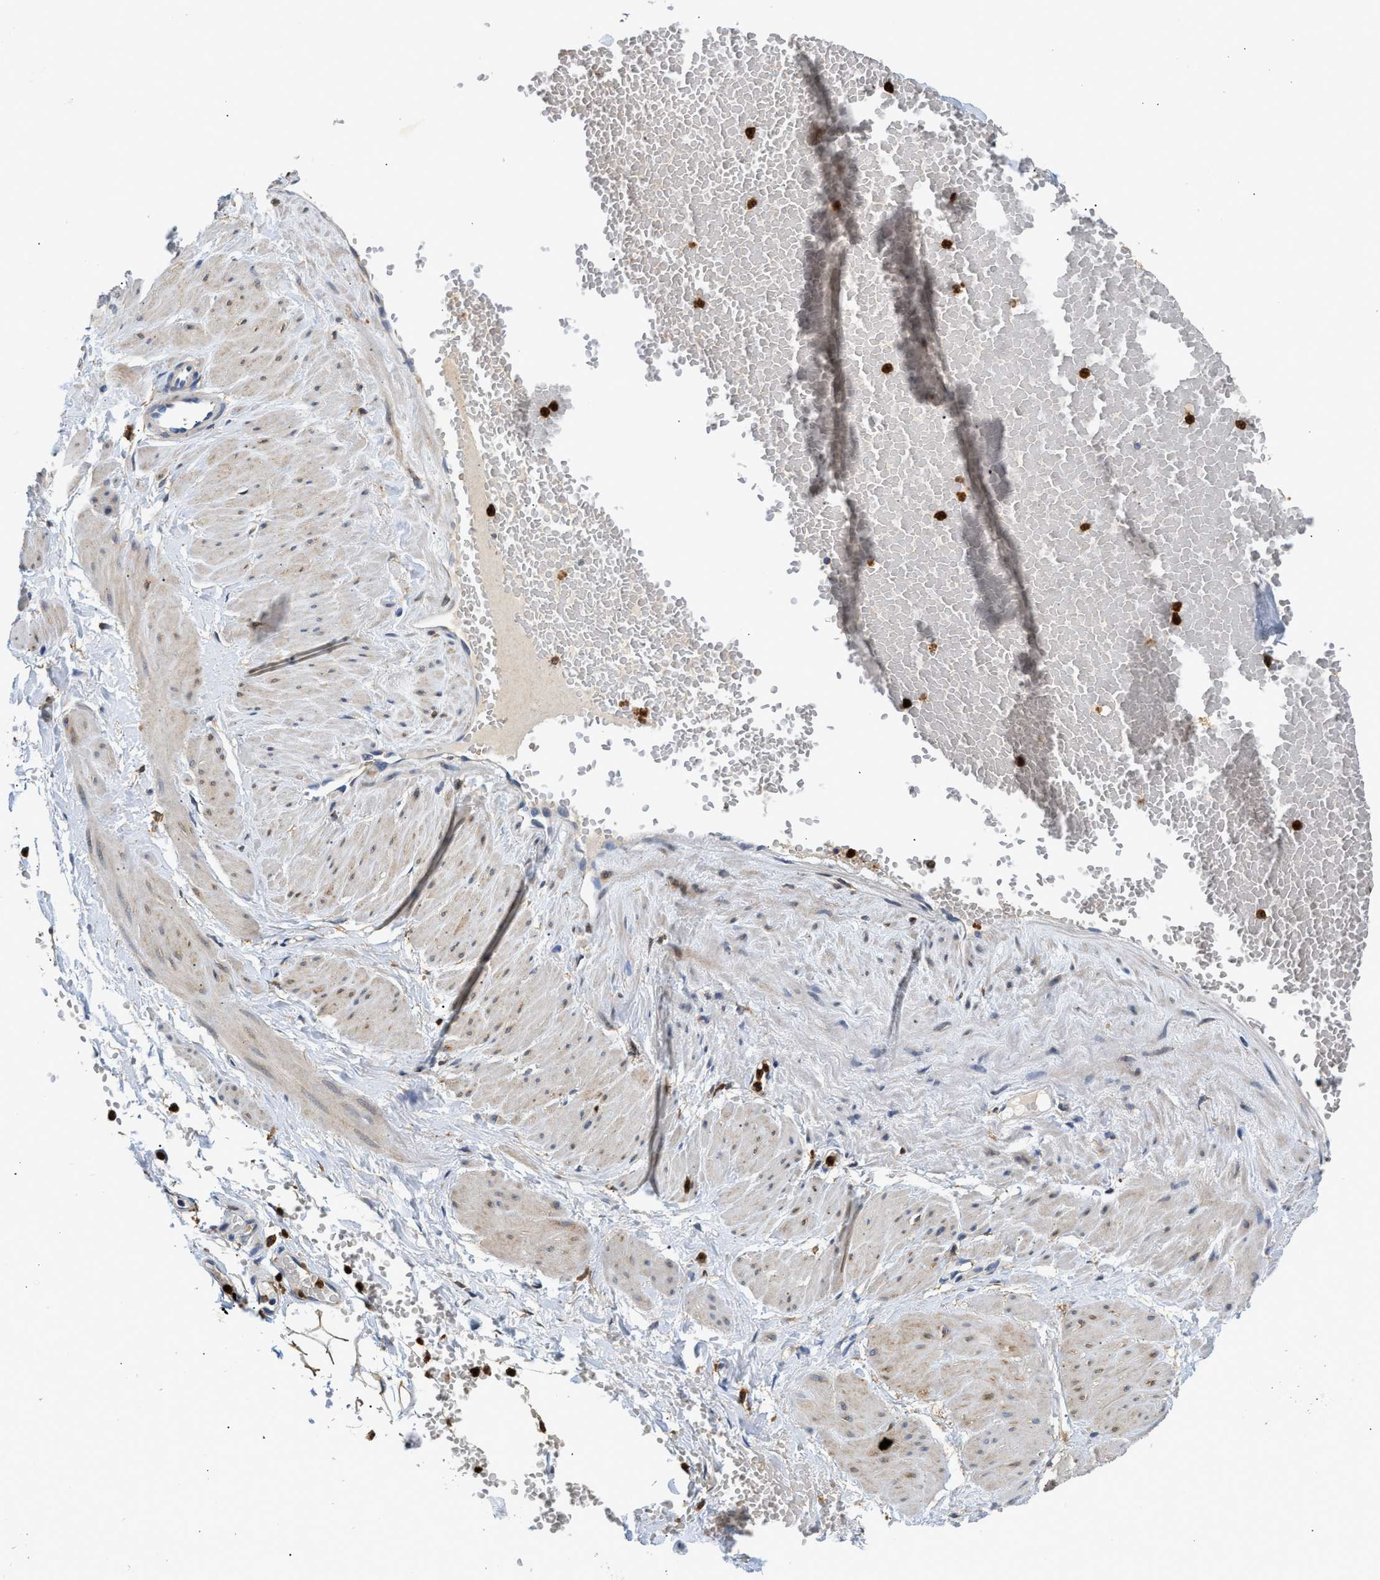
{"staining": {"intensity": "moderate", "quantity": "25%-75%", "location": "cytoplasmic/membranous"}, "tissue": "adipose tissue", "cell_type": "Adipocytes", "image_type": "normal", "snomed": [{"axis": "morphology", "description": "Normal tissue, NOS"}, {"axis": "topography", "description": "Soft tissue"}], "caption": "The image demonstrates immunohistochemical staining of normal adipose tissue. There is moderate cytoplasmic/membranous staining is present in about 25%-75% of adipocytes. (DAB IHC, brown staining for protein, blue staining for nuclei).", "gene": "RAB31", "patient": {"sex": "male", "age": 72}}